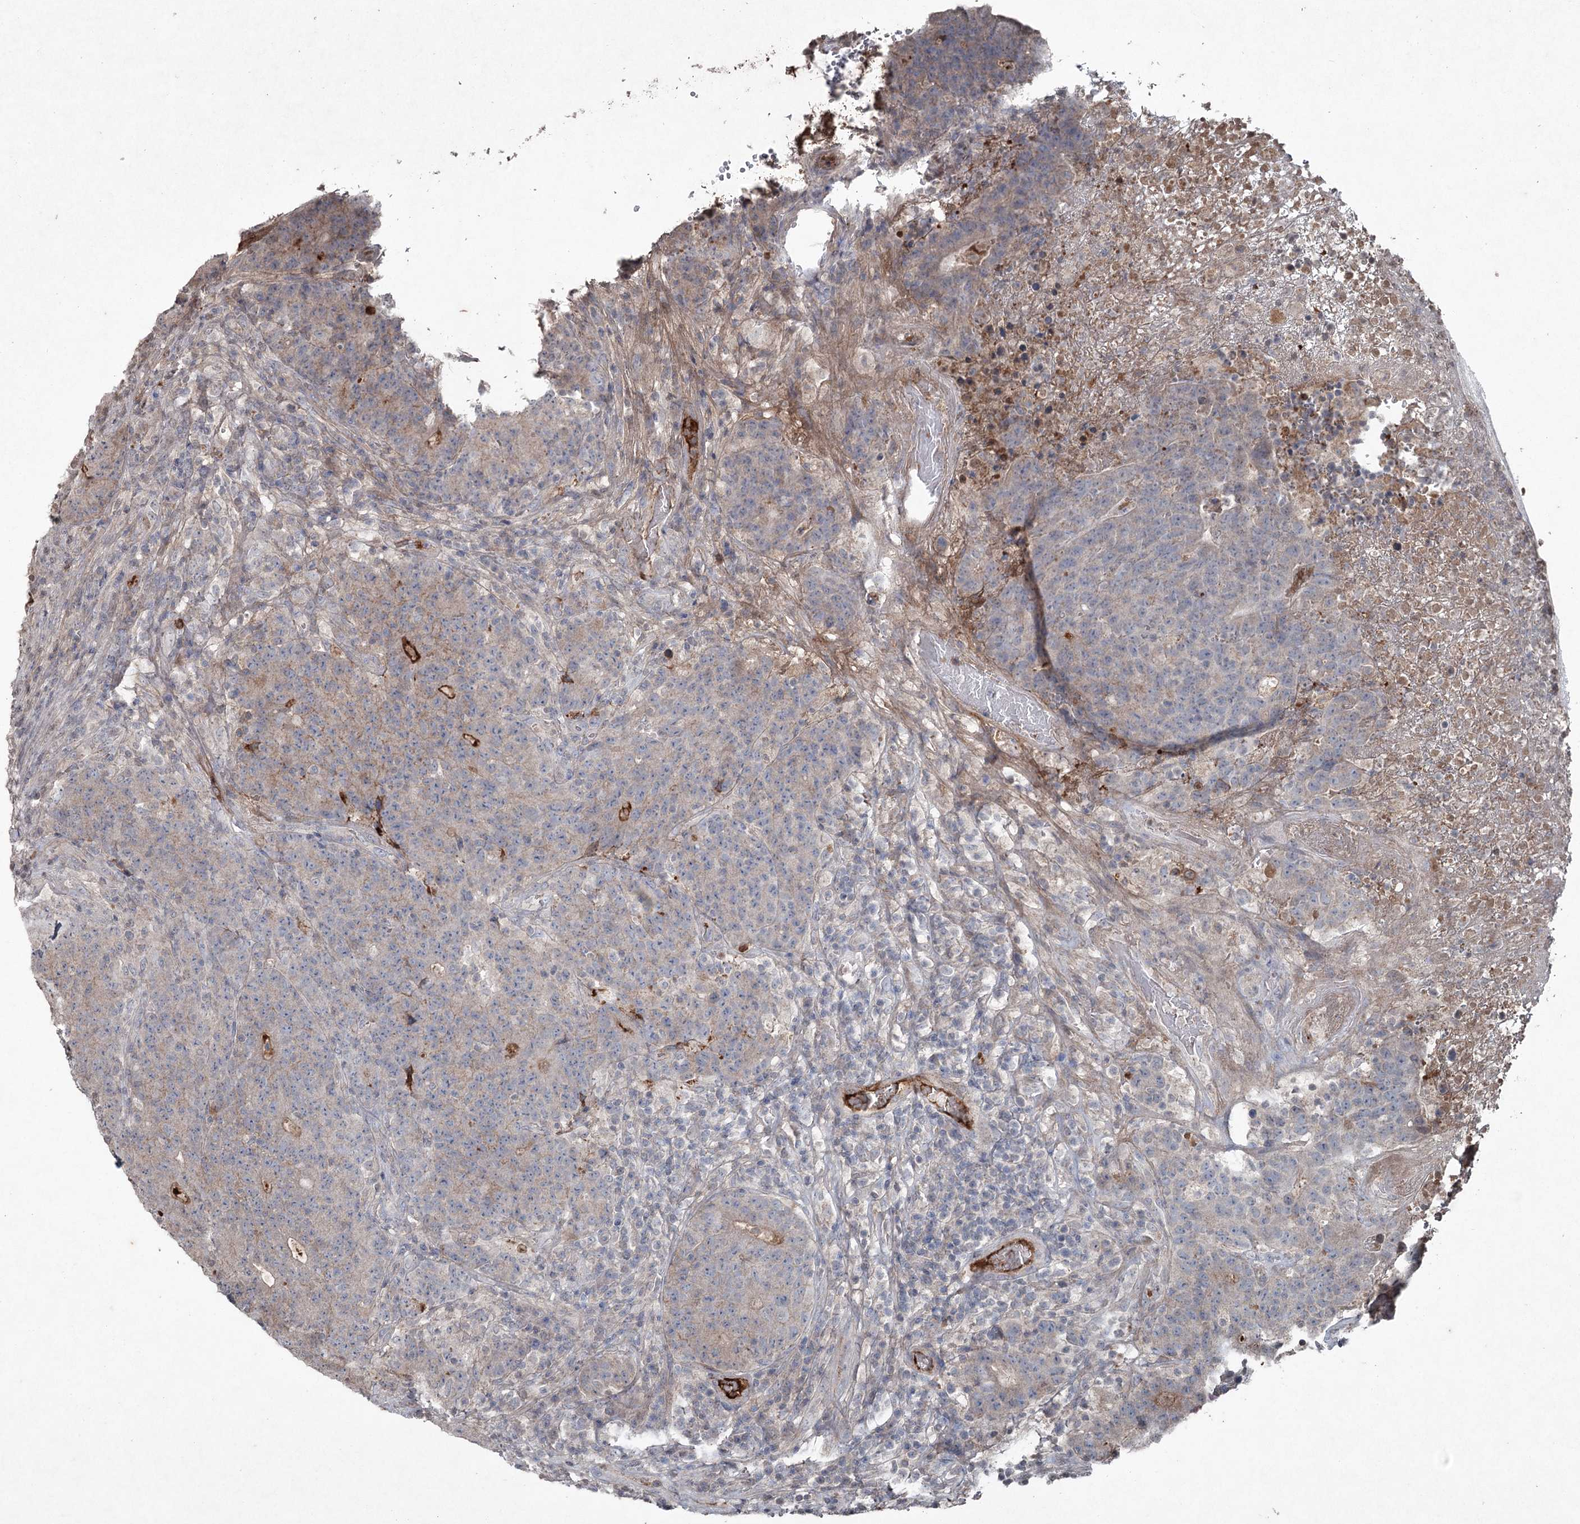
{"staining": {"intensity": "weak", "quantity": "25%-75%", "location": "cytoplasmic/membranous"}, "tissue": "colorectal cancer", "cell_type": "Tumor cells", "image_type": "cancer", "snomed": [{"axis": "morphology", "description": "Adenocarcinoma, NOS"}, {"axis": "topography", "description": "Colon"}], "caption": "Protein expression analysis of human adenocarcinoma (colorectal) reveals weak cytoplasmic/membranous staining in about 25%-75% of tumor cells.", "gene": "PGLYRP2", "patient": {"sex": "female", "age": 75}}